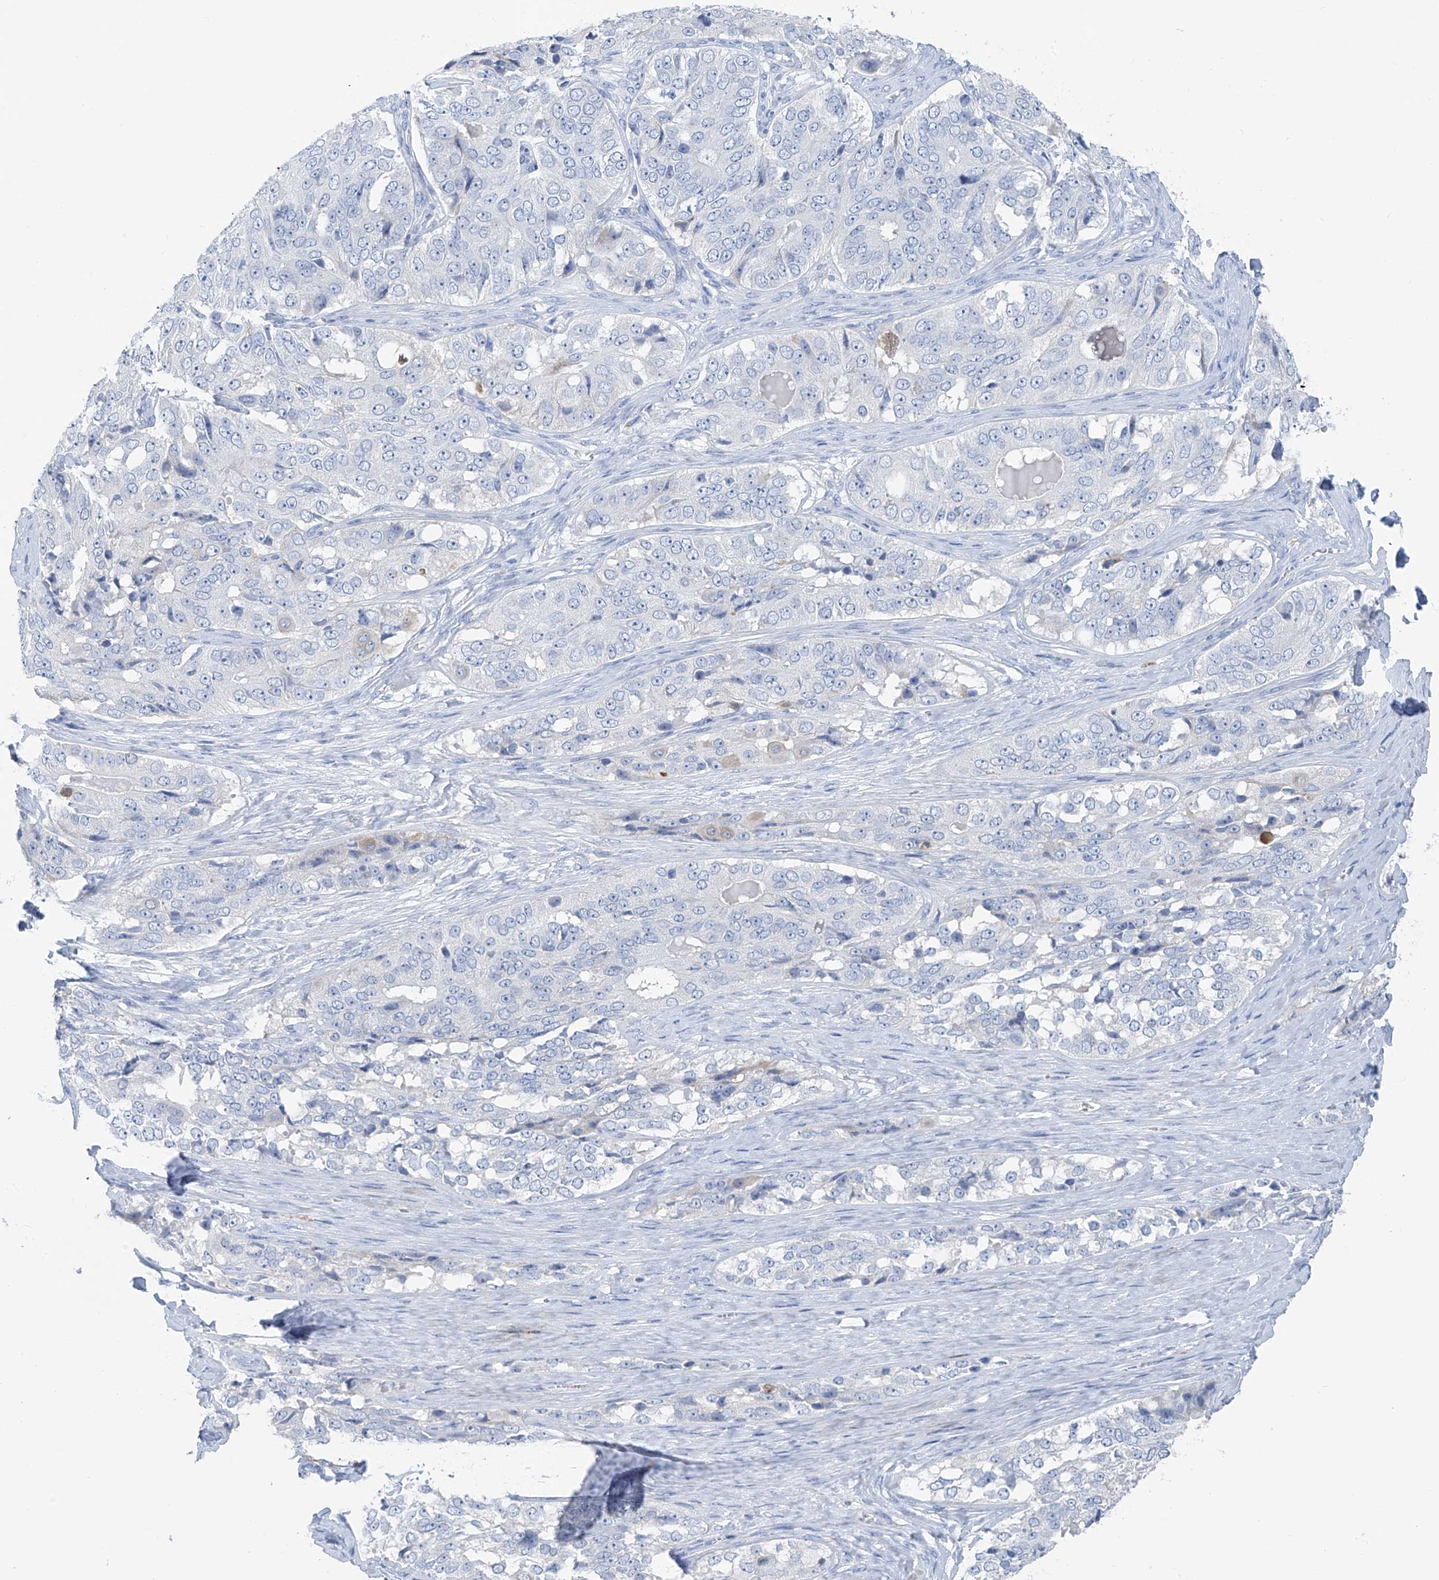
{"staining": {"intensity": "negative", "quantity": "none", "location": "none"}, "tissue": "ovarian cancer", "cell_type": "Tumor cells", "image_type": "cancer", "snomed": [{"axis": "morphology", "description": "Carcinoma, endometroid"}, {"axis": "topography", "description": "Ovary"}], "caption": "High power microscopy histopathology image of an immunohistochemistry (IHC) histopathology image of ovarian cancer (endometroid carcinoma), revealing no significant expression in tumor cells. (DAB immunohistochemistry (IHC) with hematoxylin counter stain).", "gene": "GLMP", "patient": {"sex": "female", "age": 51}}